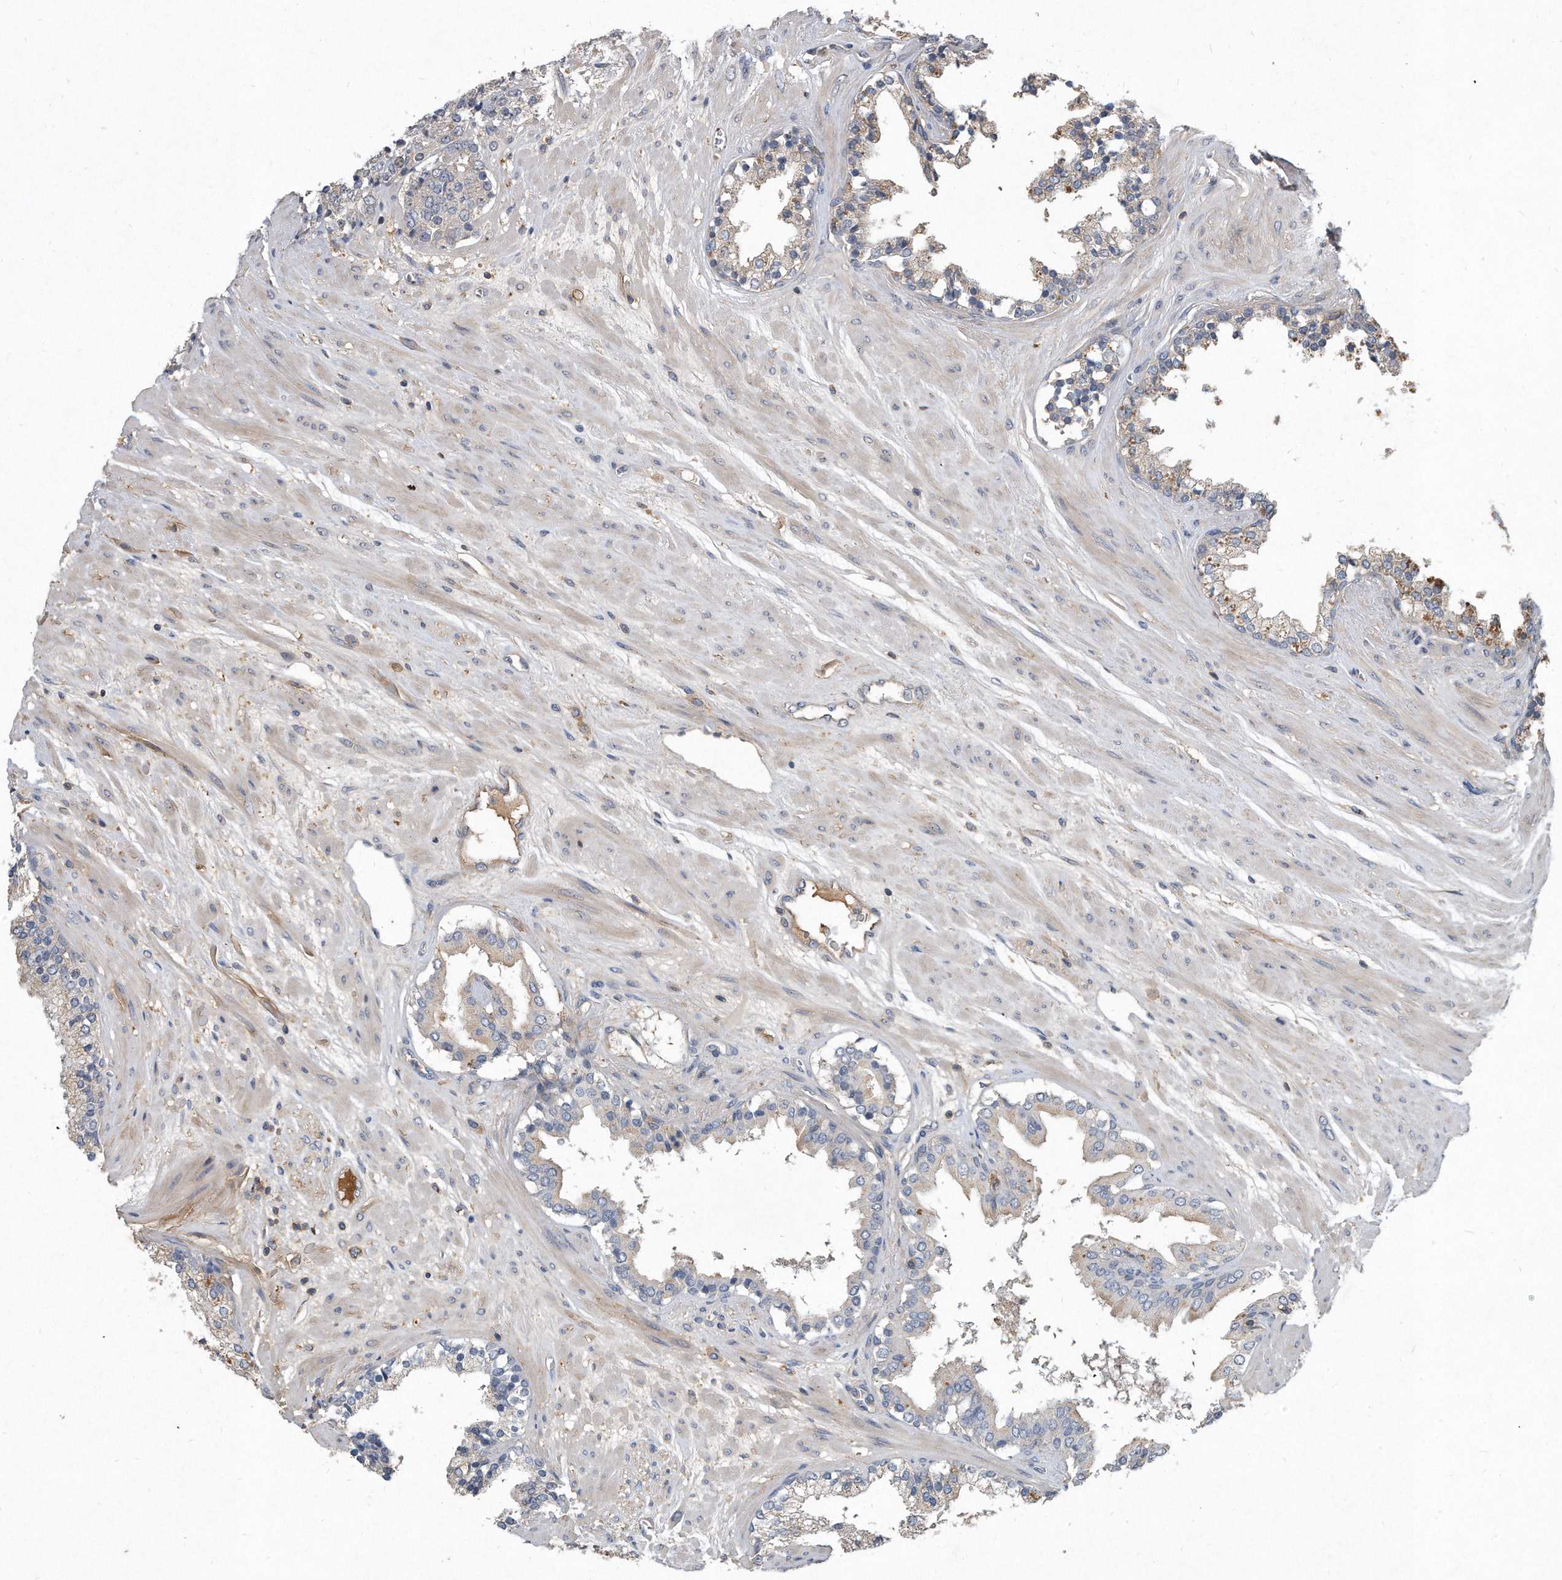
{"staining": {"intensity": "weak", "quantity": "<25%", "location": "cytoplasmic/membranous"}, "tissue": "prostate cancer", "cell_type": "Tumor cells", "image_type": "cancer", "snomed": [{"axis": "morphology", "description": "Adenocarcinoma, High grade"}, {"axis": "topography", "description": "Prostate"}], "caption": "The immunohistochemistry micrograph has no significant positivity in tumor cells of prostate cancer tissue.", "gene": "PGBD2", "patient": {"sex": "male", "age": 71}}